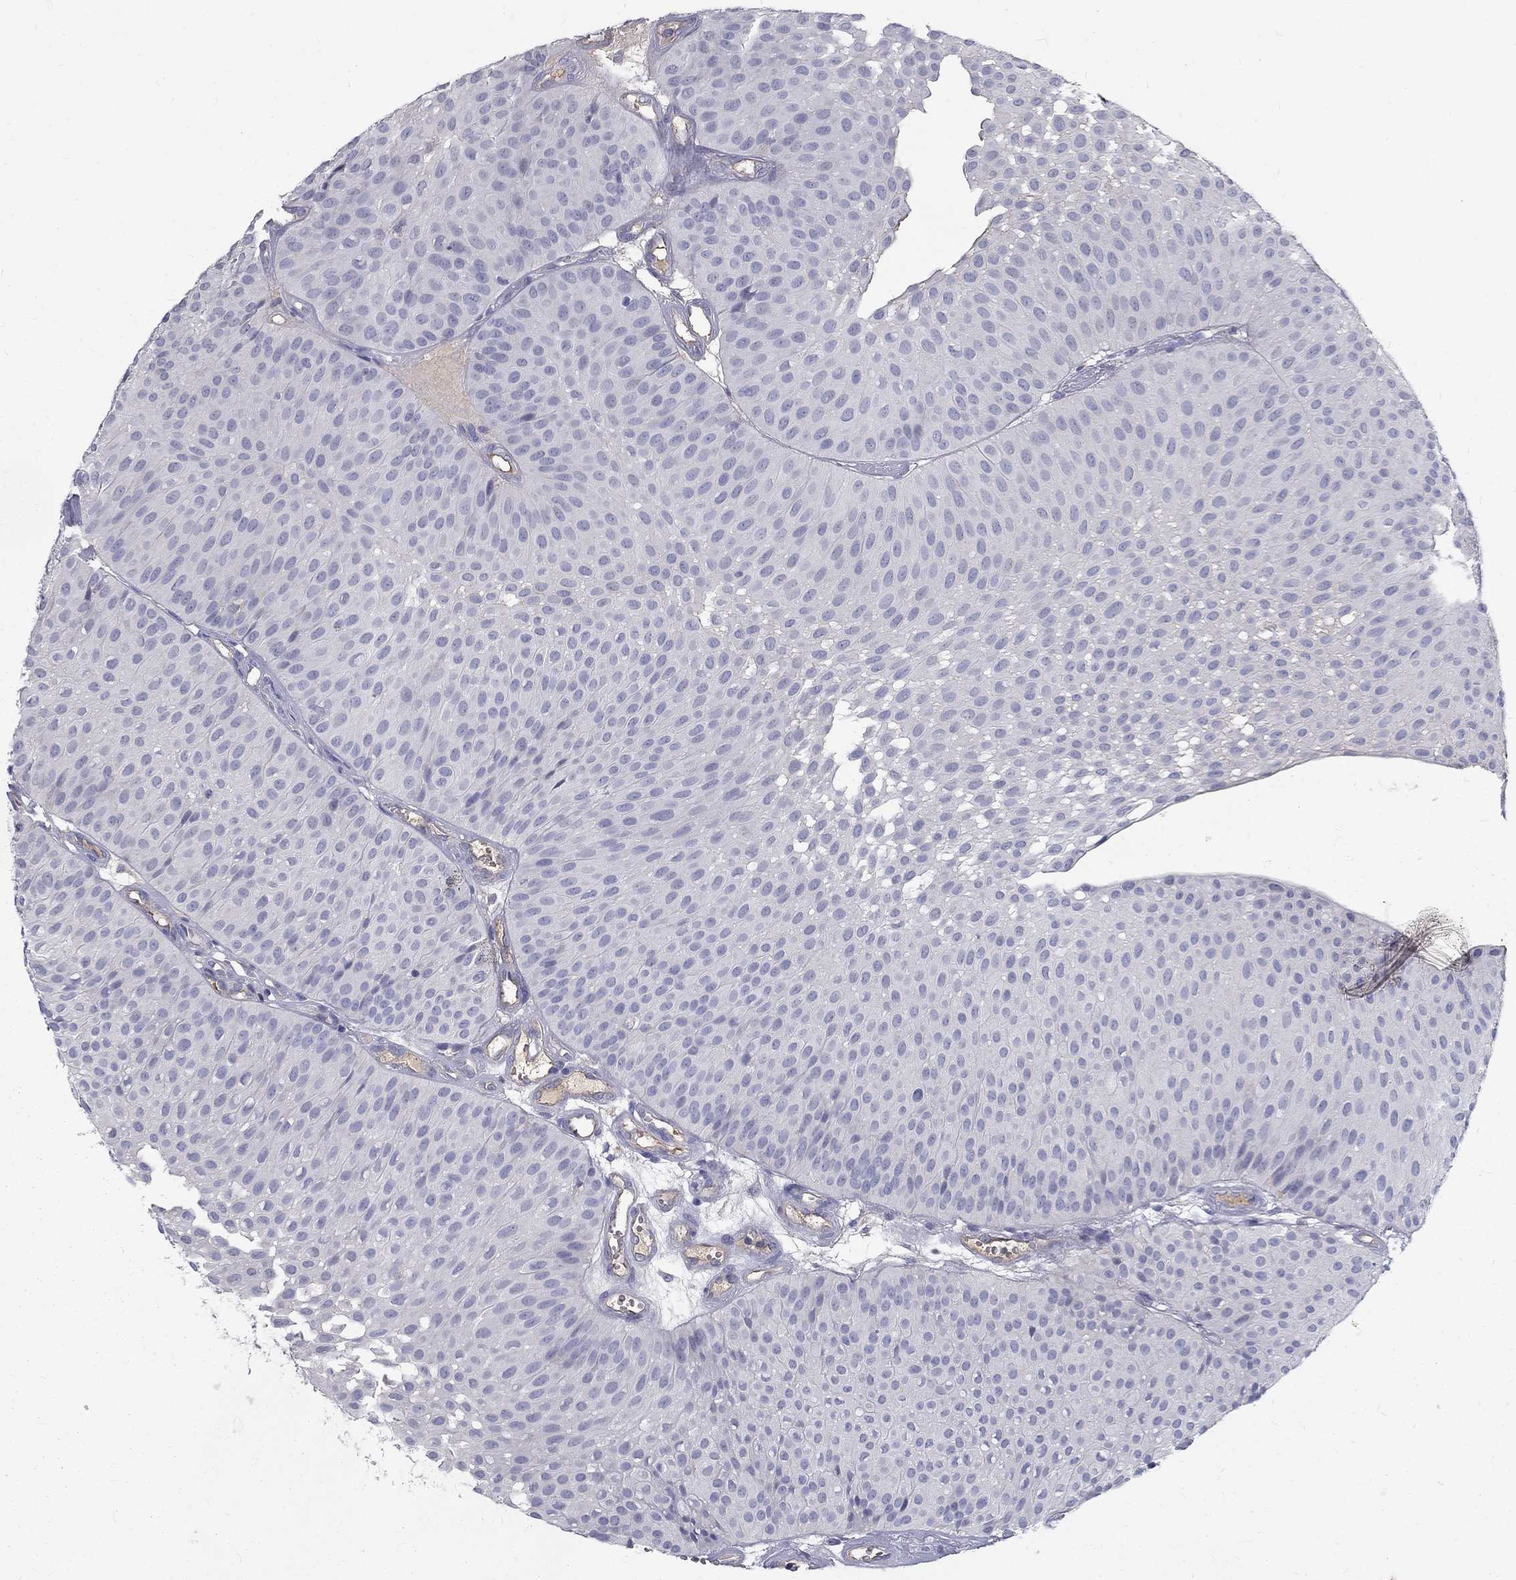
{"staining": {"intensity": "negative", "quantity": "none", "location": "none"}, "tissue": "urothelial cancer", "cell_type": "Tumor cells", "image_type": "cancer", "snomed": [{"axis": "morphology", "description": "Urothelial carcinoma, Low grade"}, {"axis": "topography", "description": "Urinary bladder"}], "caption": "High power microscopy histopathology image of an immunohistochemistry (IHC) photomicrograph of urothelial cancer, revealing no significant positivity in tumor cells.", "gene": "EPDR1", "patient": {"sex": "male", "age": 64}}